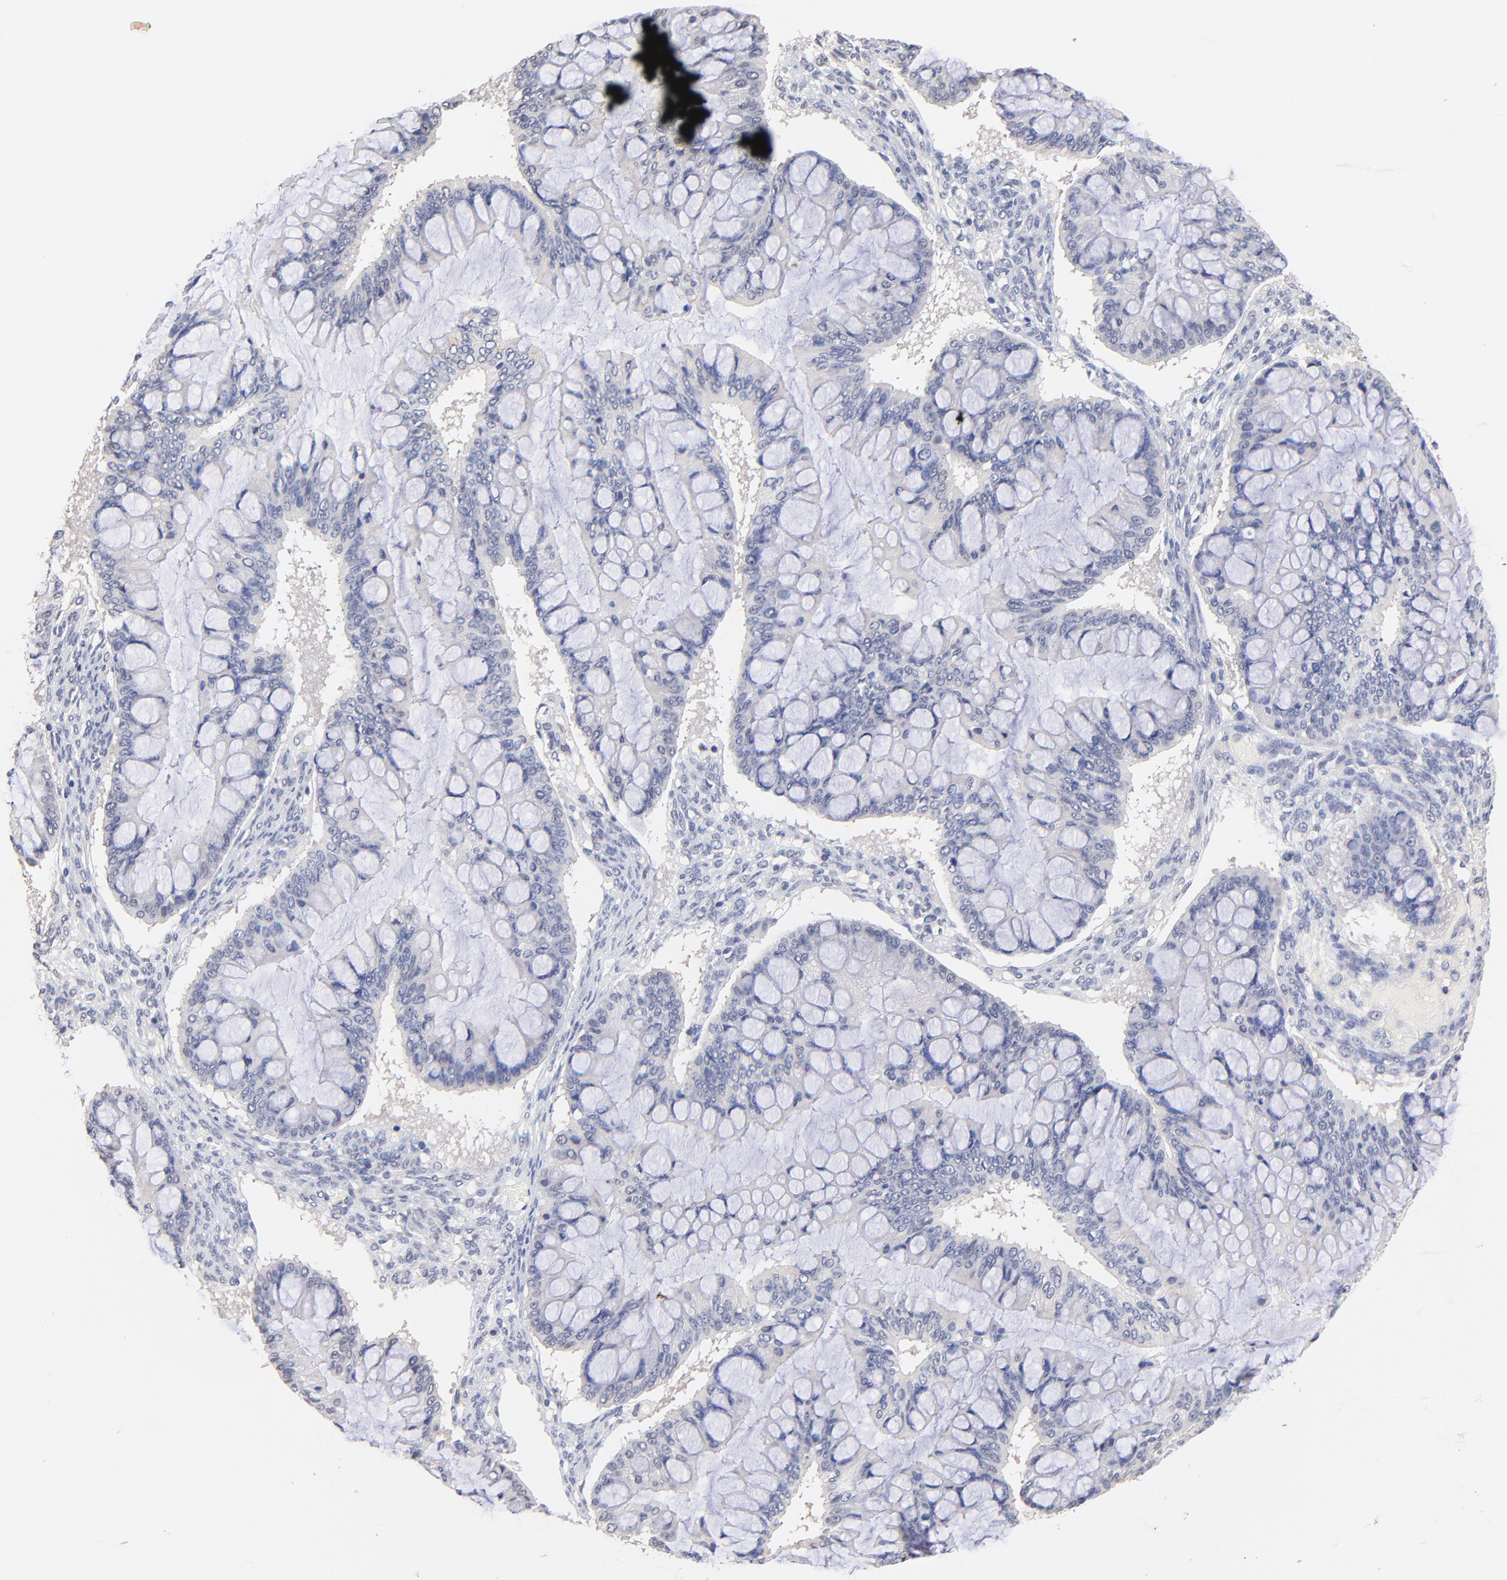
{"staining": {"intensity": "negative", "quantity": "none", "location": "none"}, "tissue": "ovarian cancer", "cell_type": "Tumor cells", "image_type": "cancer", "snomed": [{"axis": "morphology", "description": "Cystadenocarcinoma, mucinous, NOS"}, {"axis": "topography", "description": "Ovary"}], "caption": "High power microscopy micrograph of an immunohistochemistry micrograph of mucinous cystadenocarcinoma (ovarian), revealing no significant expression in tumor cells.", "gene": "RIBC2", "patient": {"sex": "female", "age": 73}}